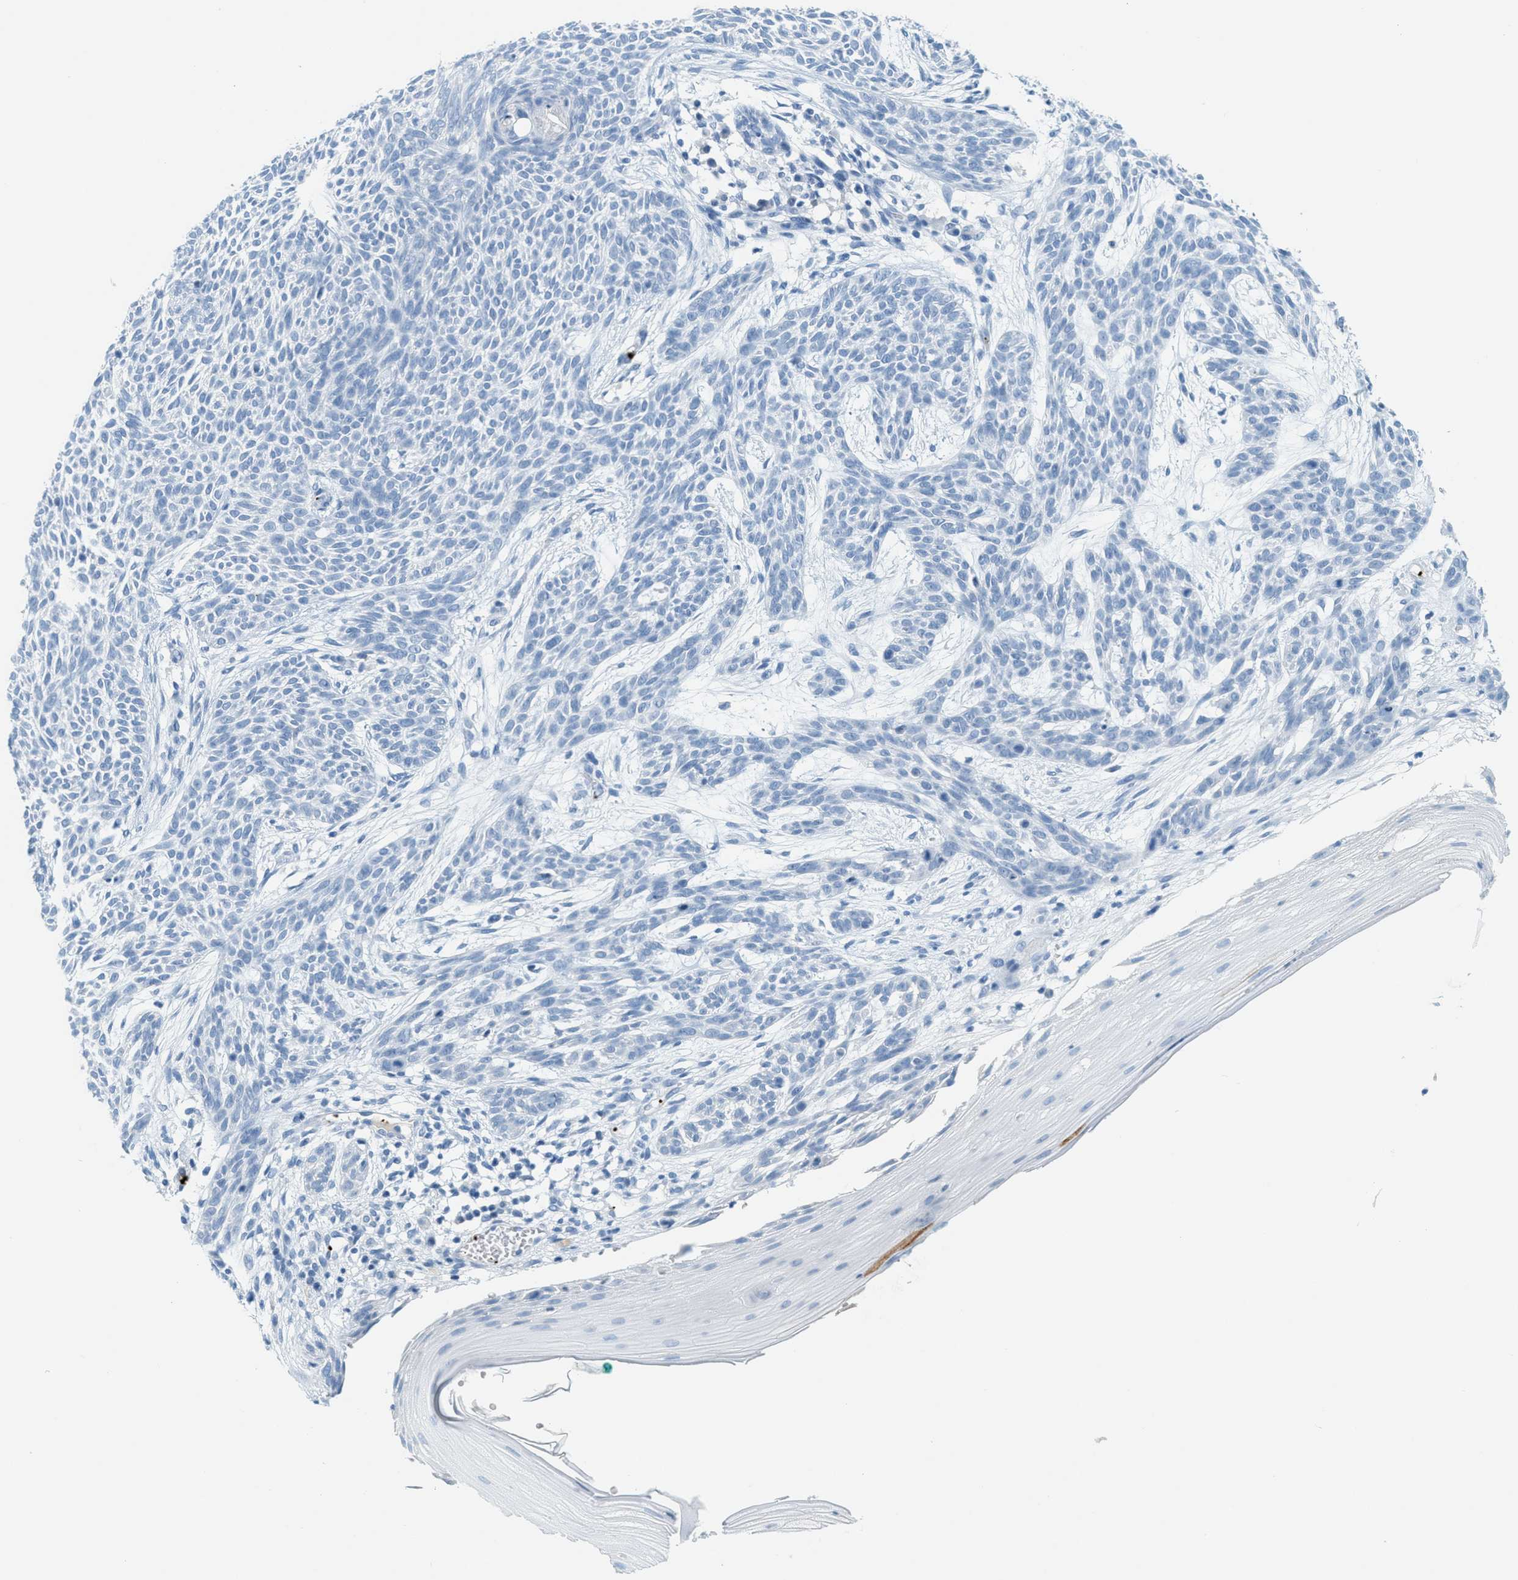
{"staining": {"intensity": "negative", "quantity": "none", "location": "none"}, "tissue": "skin cancer", "cell_type": "Tumor cells", "image_type": "cancer", "snomed": [{"axis": "morphology", "description": "Basal cell carcinoma"}, {"axis": "topography", "description": "Skin"}], "caption": "Skin cancer (basal cell carcinoma) stained for a protein using immunohistochemistry shows no staining tumor cells.", "gene": "PPBP", "patient": {"sex": "female", "age": 59}}